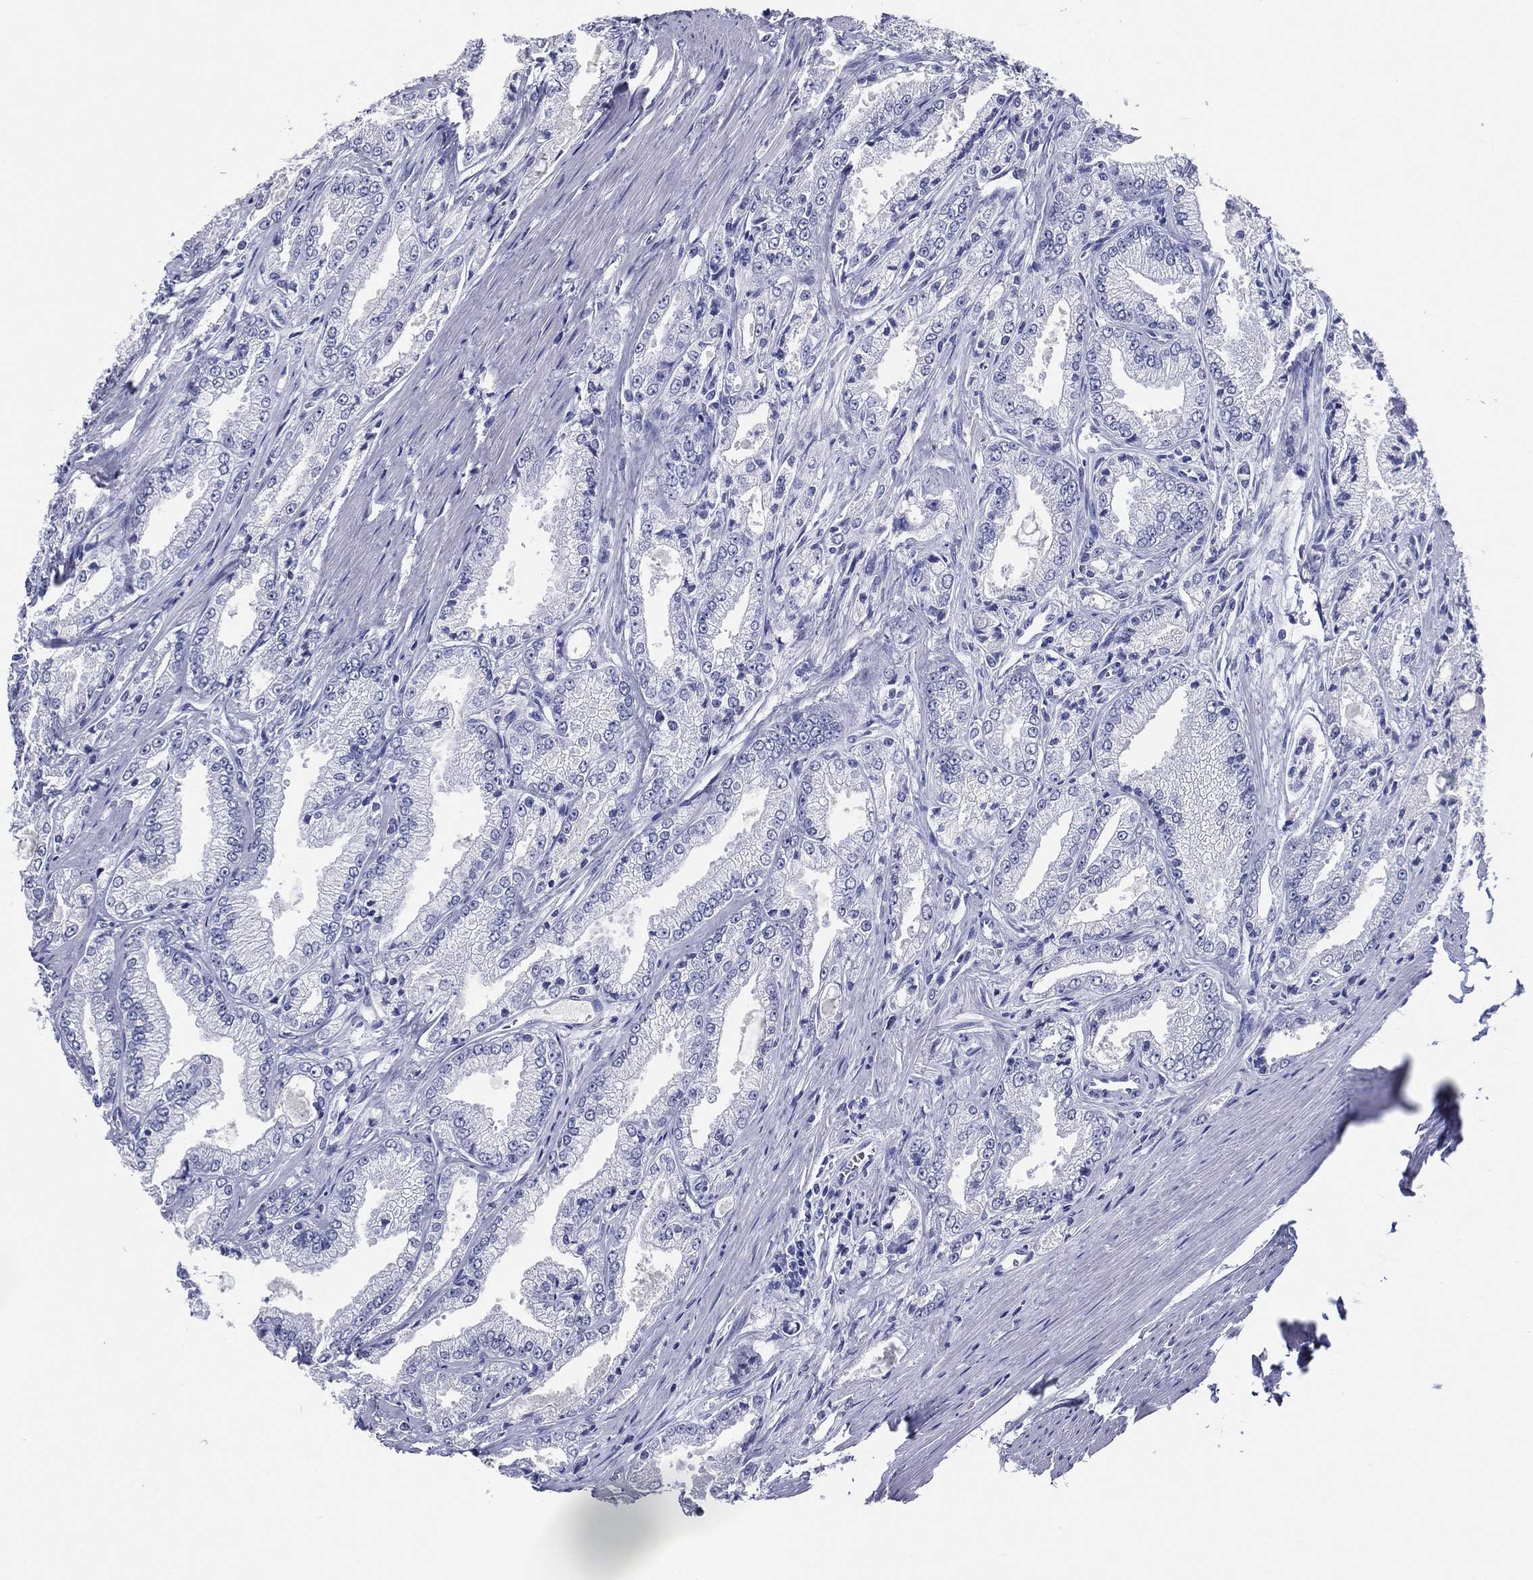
{"staining": {"intensity": "negative", "quantity": "none", "location": "none"}, "tissue": "prostate cancer", "cell_type": "Tumor cells", "image_type": "cancer", "snomed": [{"axis": "morphology", "description": "Adenocarcinoma, NOS"}, {"axis": "morphology", "description": "Adenocarcinoma, High grade"}, {"axis": "topography", "description": "Prostate"}], "caption": "Immunohistochemistry (IHC) micrograph of neoplastic tissue: prostate cancer (adenocarcinoma (high-grade)) stained with DAB (3,3'-diaminobenzidine) reveals no significant protein positivity in tumor cells.", "gene": "TFAP2A", "patient": {"sex": "male", "age": 70}}